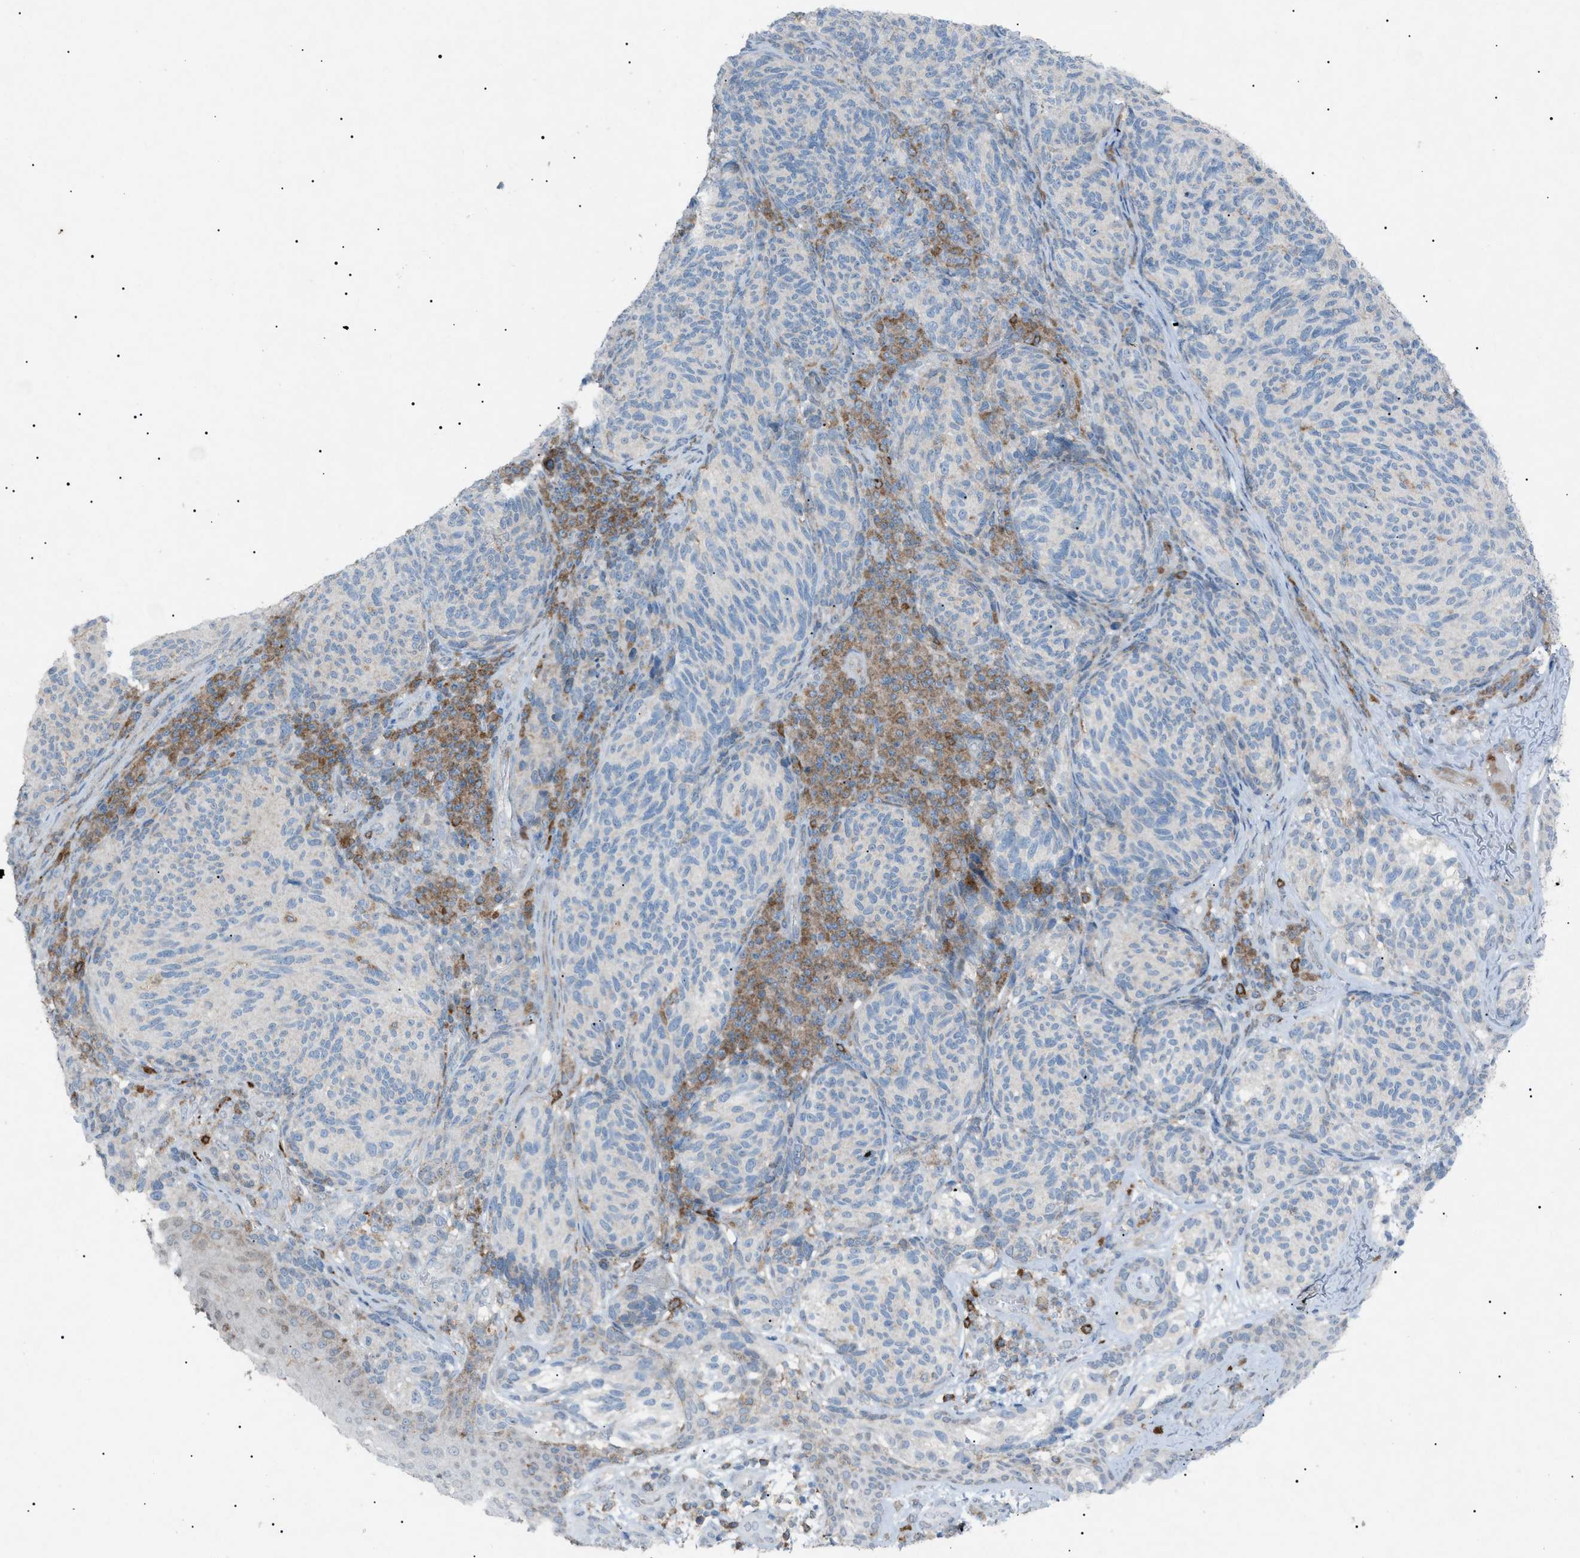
{"staining": {"intensity": "weak", "quantity": "<25%", "location": "cytoplasmic/membranous"}, "tissue": "melanoma", "cell_type": "Tumor cells", "image_type": "cancer", "snomed": [{"axis": "morphology", "description": "Malignant melanoma, NOS"}, {"axis": "topography", "description": "Skin"}], "caption": "Human melanoma stained for a protein using immunohistochemistry shows no staining in tumor cells.", "gene": "BTK", "patient": {"sex": "female", "age": 73}}